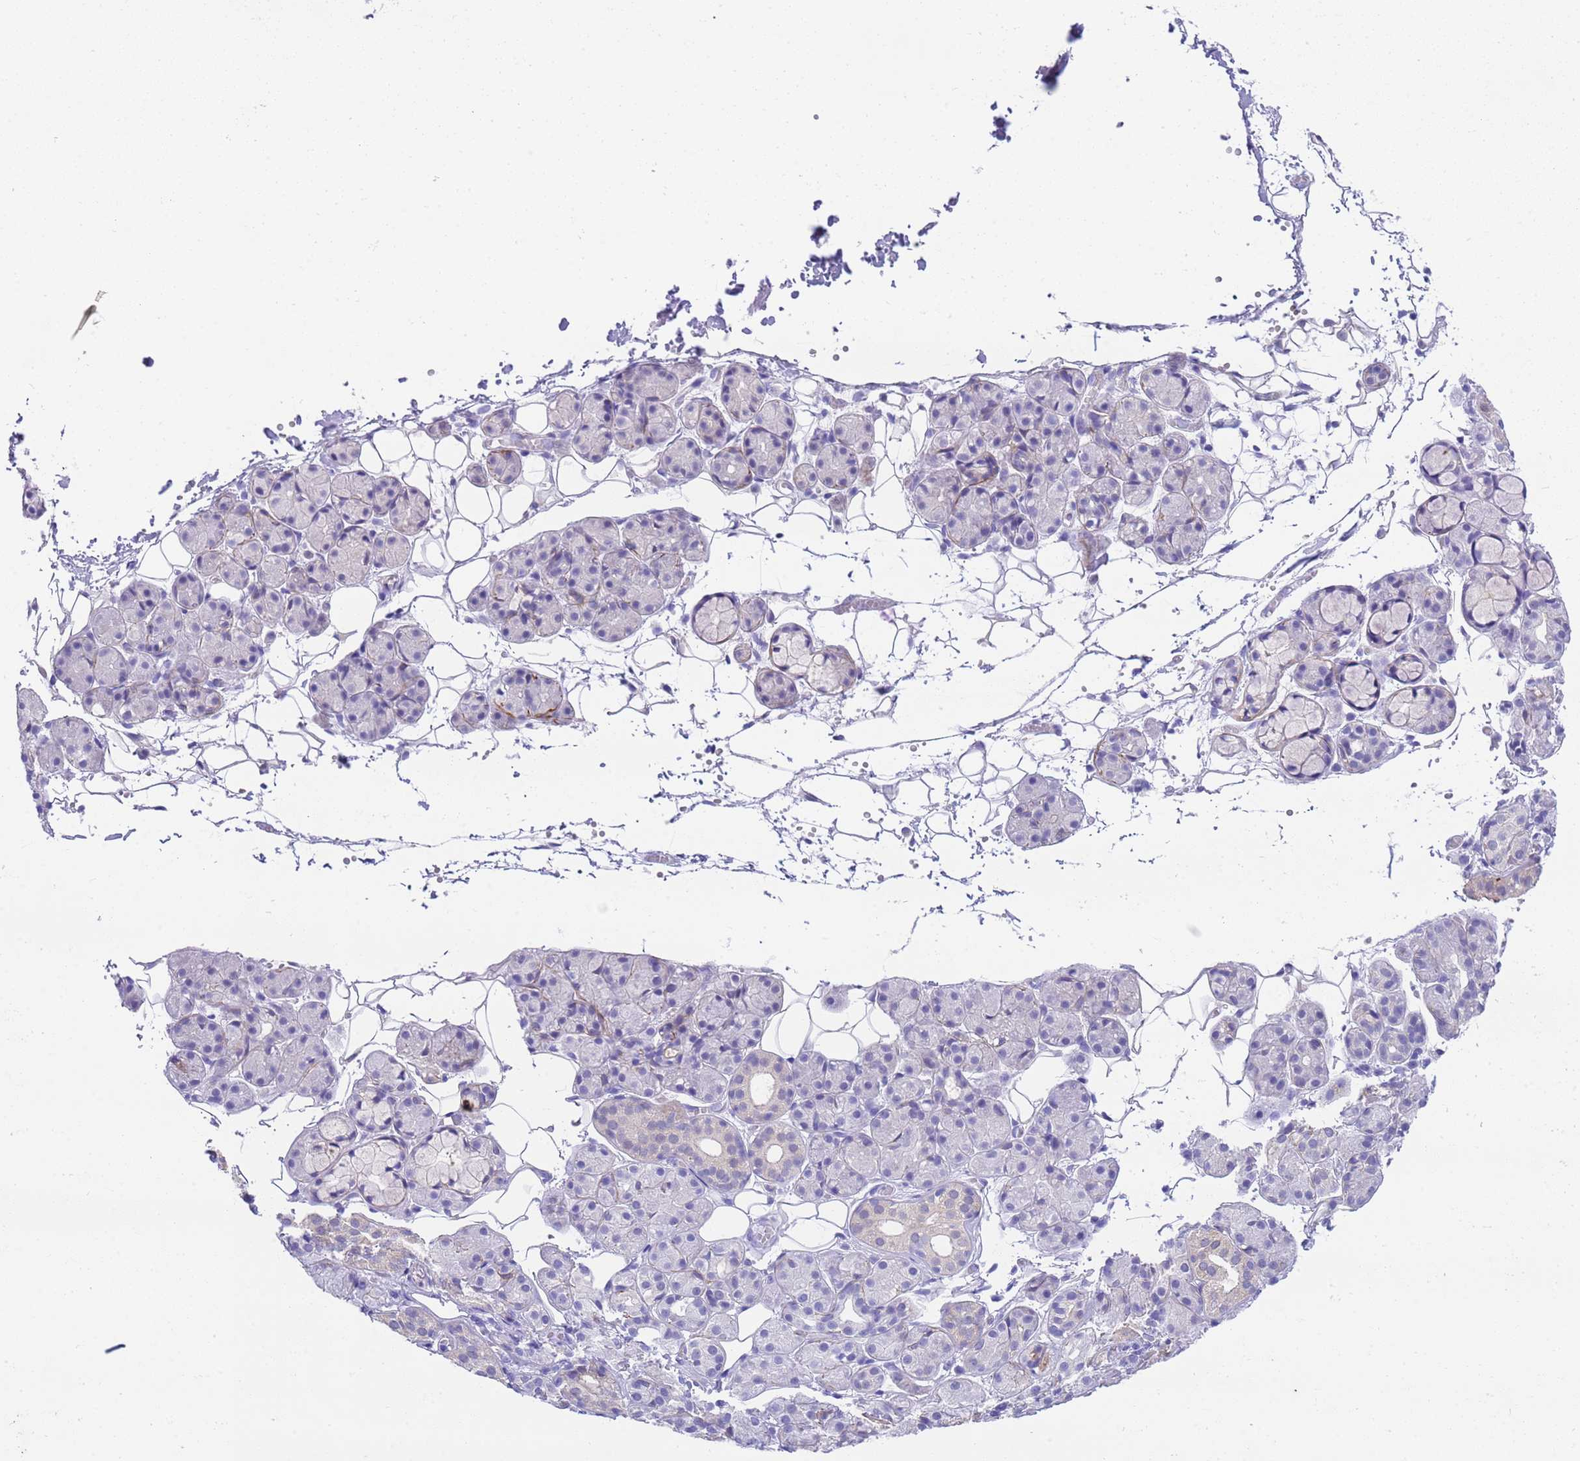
{"staining": {"intensity": "negative", "quantity": "none", "location": "none"}, "tissue": "salivary gland", "cell_type": "Glandular cells", "image_type": "normal", "snomed": [{"axis": "morphology", "description": "Normal tissue, NOS"}, {"axis": "topography", "description": "Salivary gland"}], "caption": "An image of human salivary gland is negative for staining in glandular cells. Nuclei are stained in blue.", "gene": "USP38", "patient": {"sex": "male", "age": 63}}